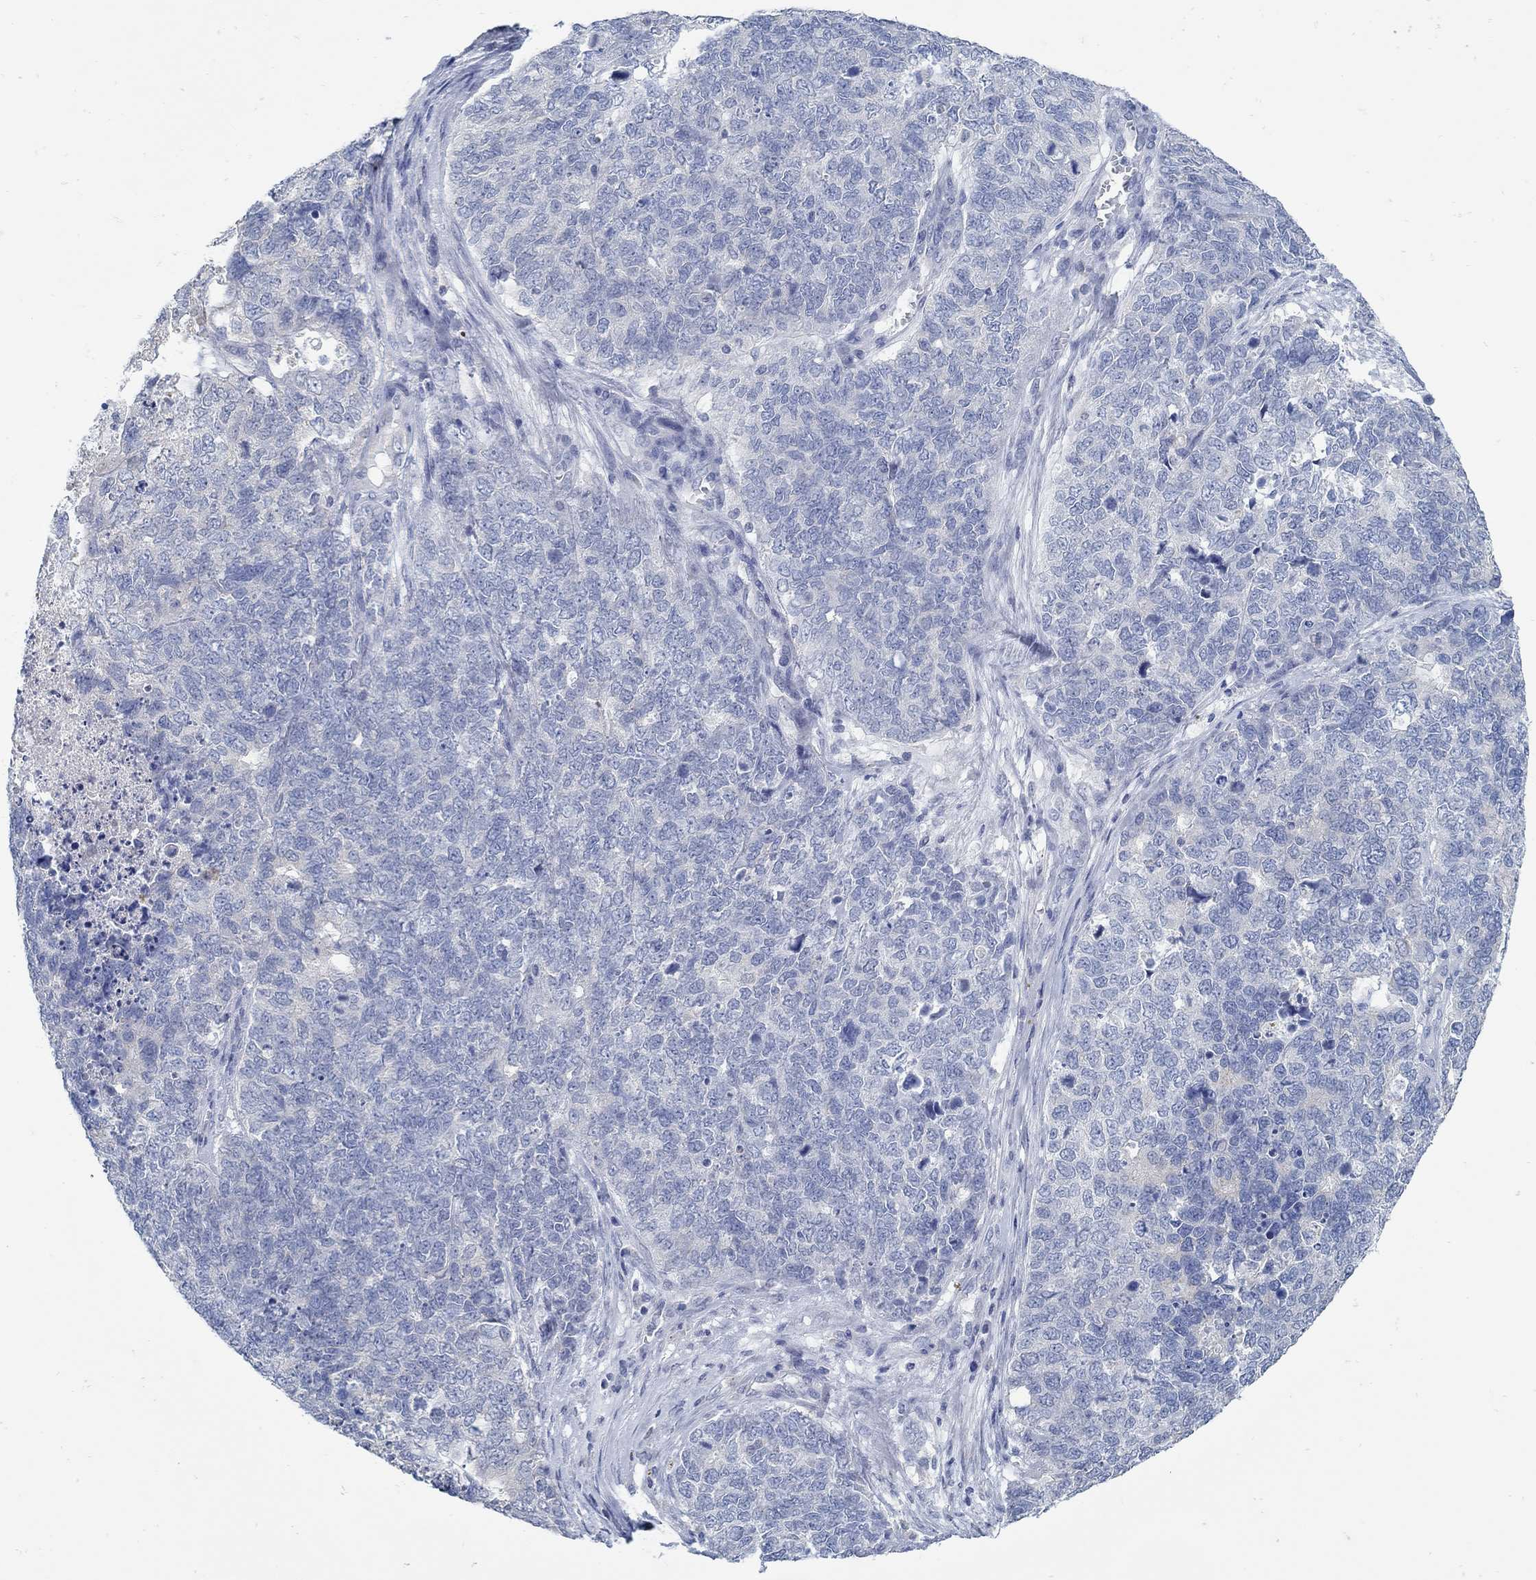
{"staining": {"intensity": "negative", "quantity": "none", "location": "none"}, "tissue": "cervical cancer", "cell_type": "Tumor cells", "image_type": "cancer", "snomed": [{"axis": "morphology", "description": "Squamous cell carcinoma, NOS"}, {"axis": "topography", "description": "Cervix"}], "caption": "A micrograph of human squamous cell carcinoma (cervical) is negative for staining in tumor cells.", "gene": "ZFAND4", "patient": {"sex": "female", "age": 63}}